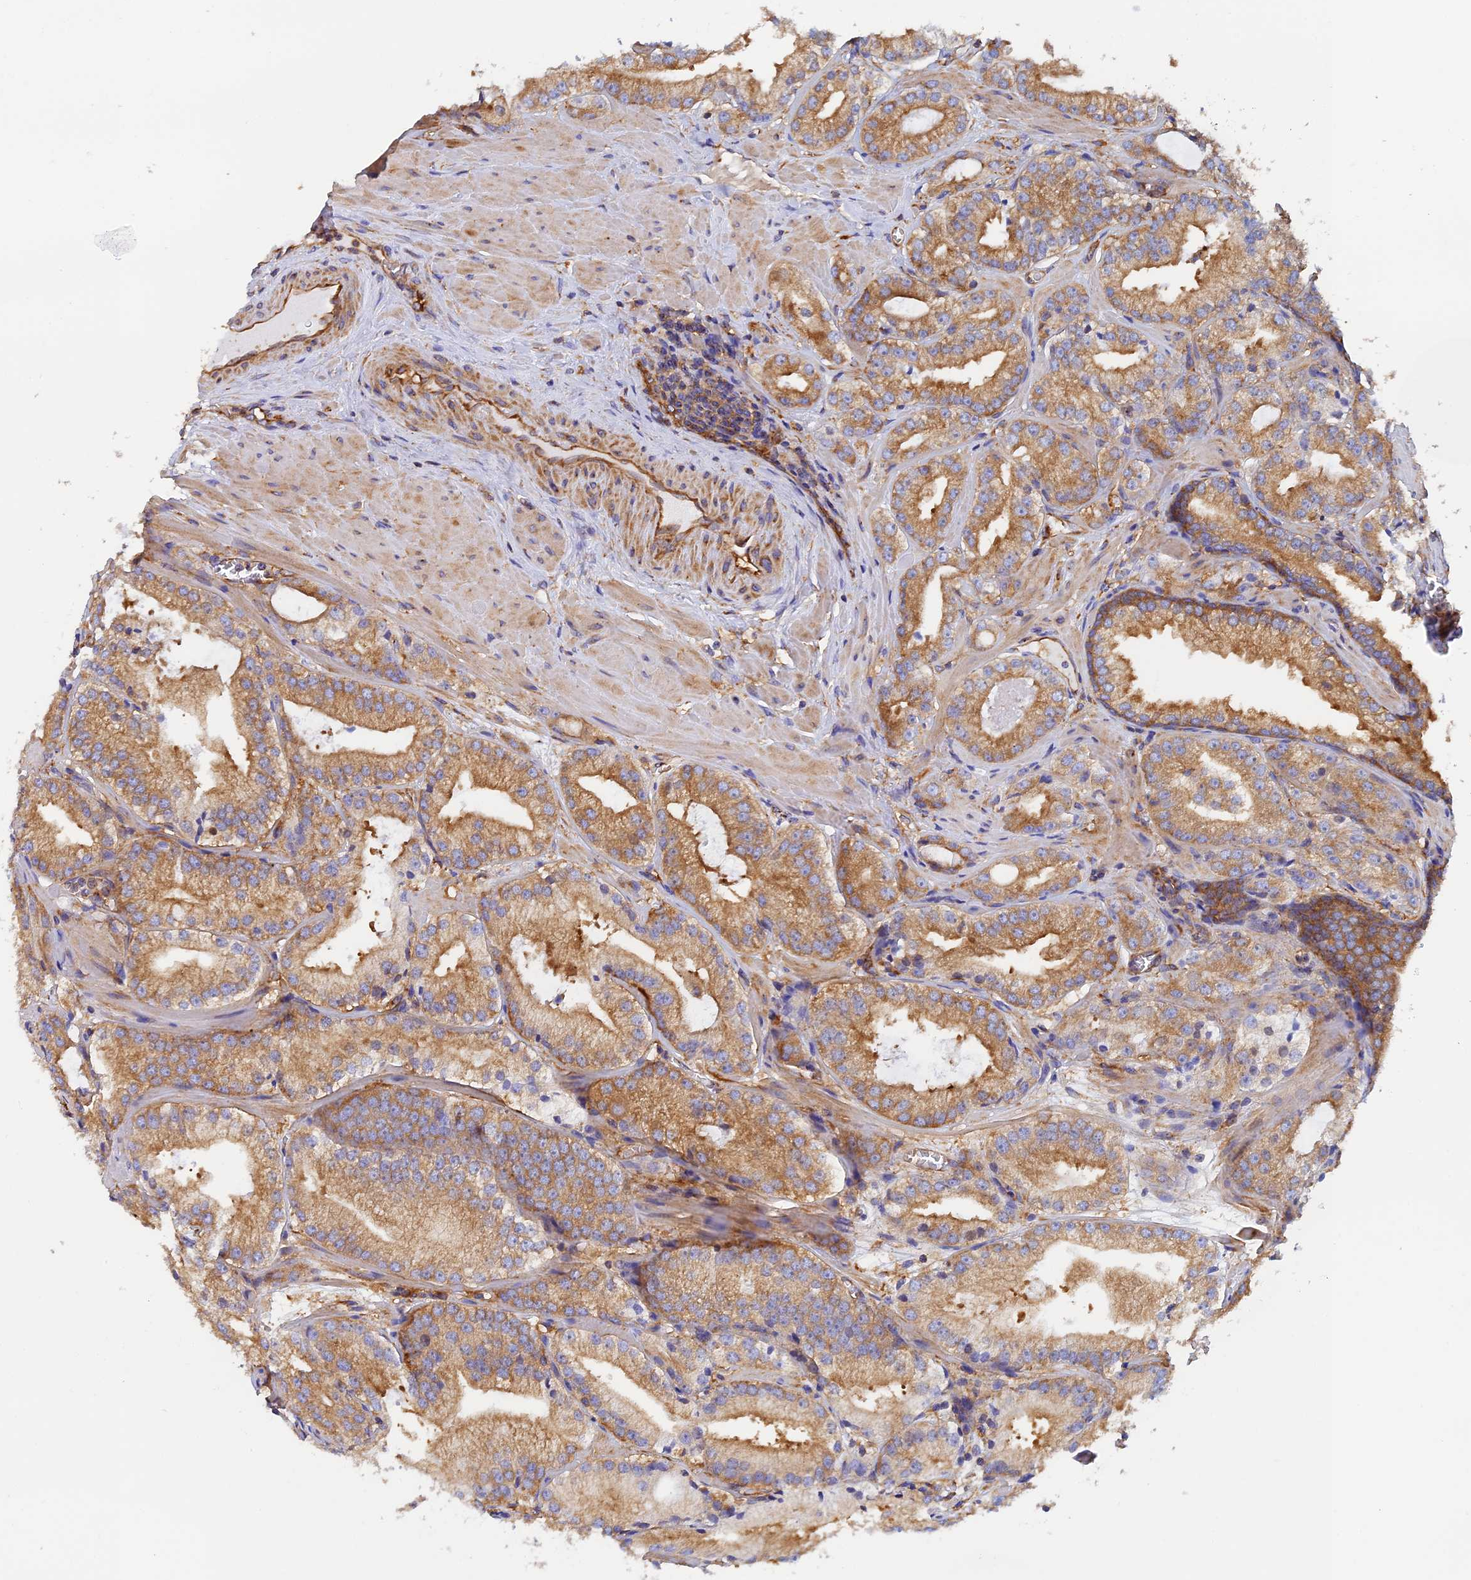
{"staining": {"intensity": "moderate", "quantity": ">75%", "location": "cytoplasmic/membranous"}, "tissue": "prostate cancer", "cell_type": "Tumor cells", "image_type": "cancer", "snomed": [{"axis": "morphology", "description": "Adenocarcinoma, Low grade"}, {"axis": "topography", "description": "Prostate"}], "caption": "The micrograph displays immunohistochemical staining of prostate low-grade adenocarcinoma. There is moderate cytoplasmic/membranous expression is identified in about >75% of tumor cells.", "gene": "DCTN2", "patient": {"sex": "male", "age": 60}}